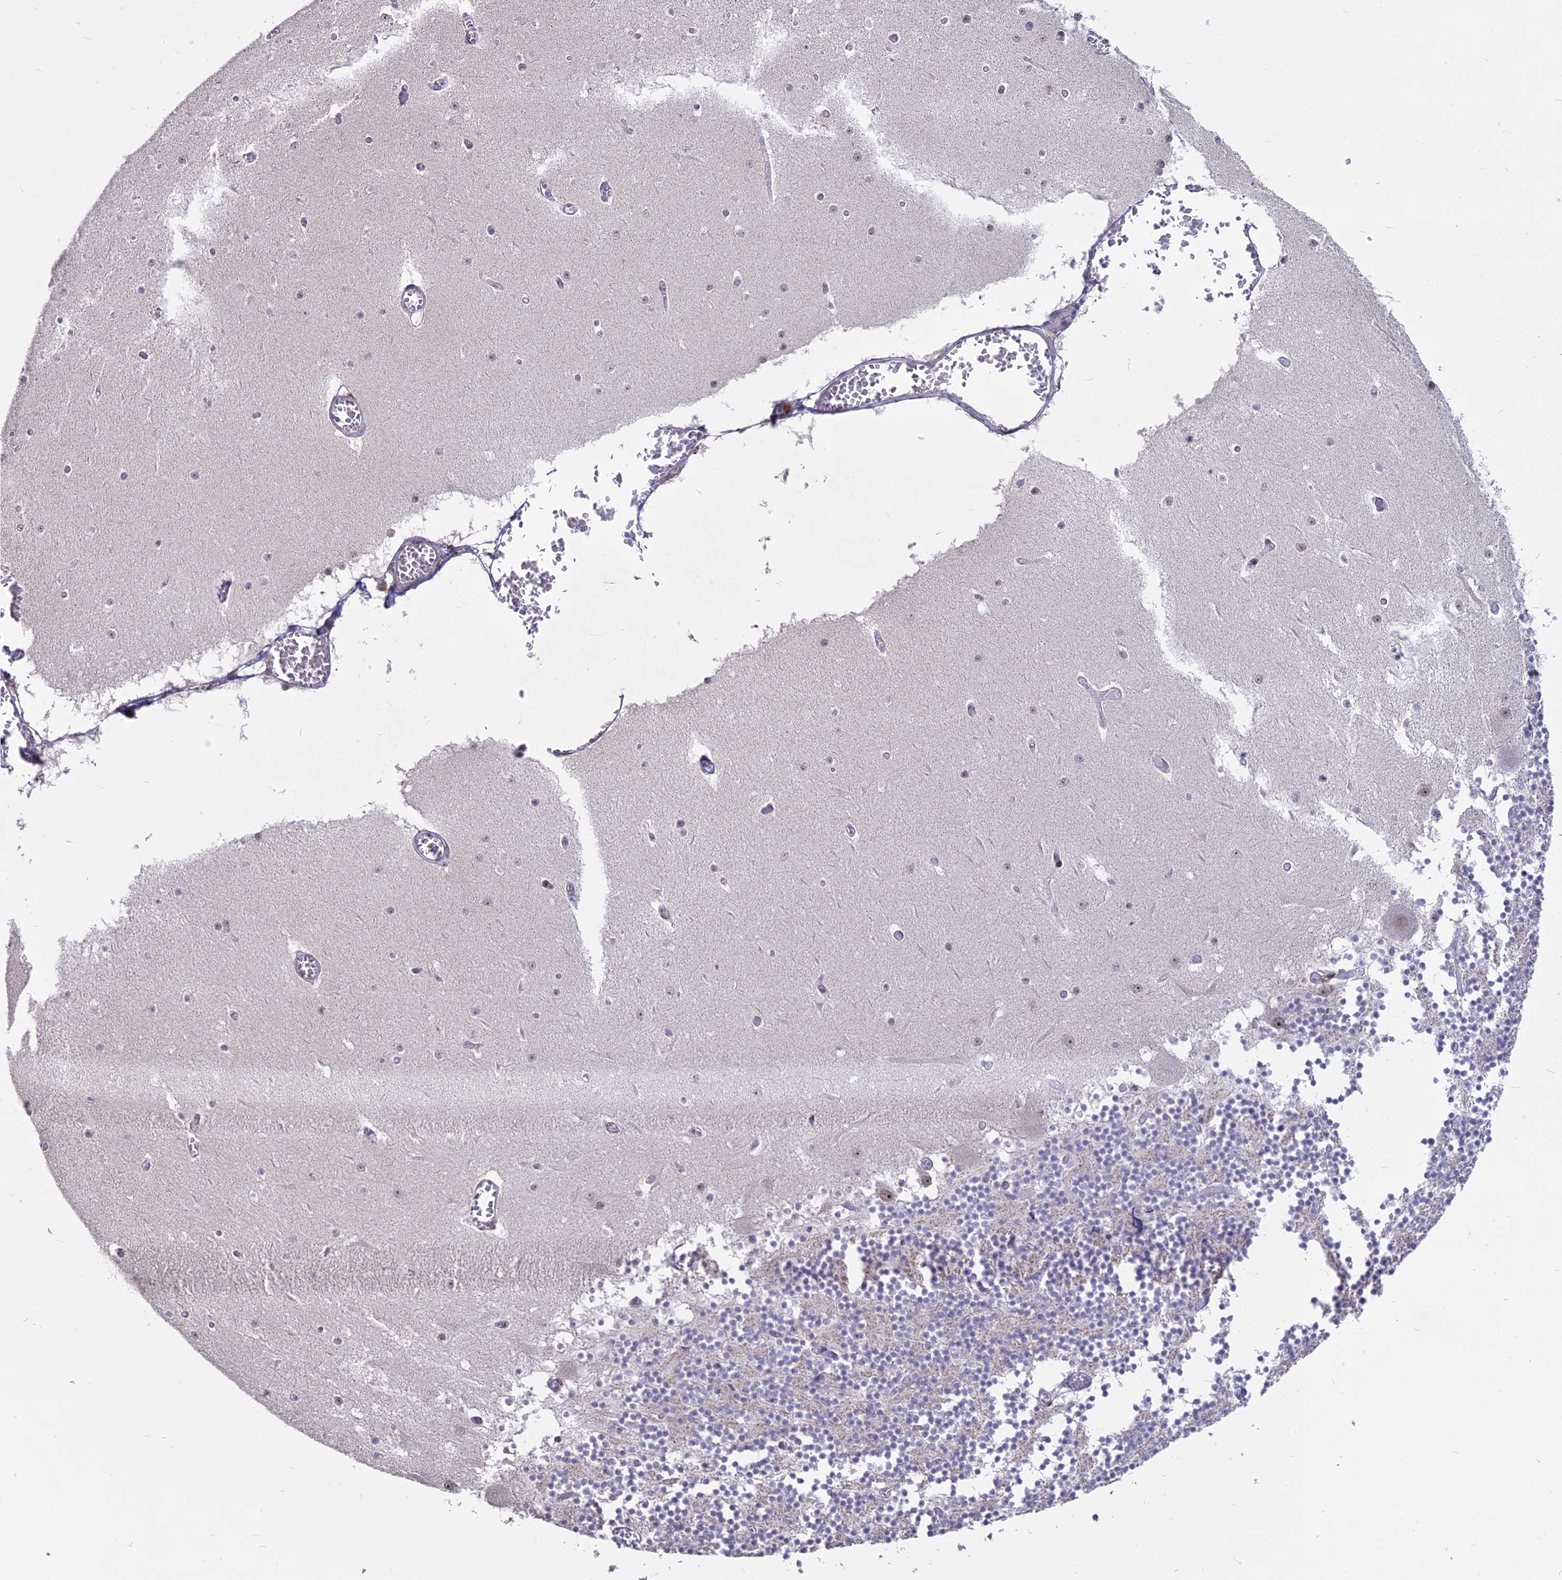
{"staining": {"intensity": "negative", "quantity": "none", "location": "none"}, "tissue": "cerebellum", "cell_type": "Cells in granular layer", "image_type": "normal", "snomed": [{"axis": "morphology", "description": "Normal tissue, NOS"}, {"axis": "topography", "description": "Cerebellum"}], "caption": "Cerebellum stained for a protein using immunohistochemistry (IHC) displays no staining cells in granular layer.", "gene": "FAM131A", "patient": {"sex": "female", "age": 28}}